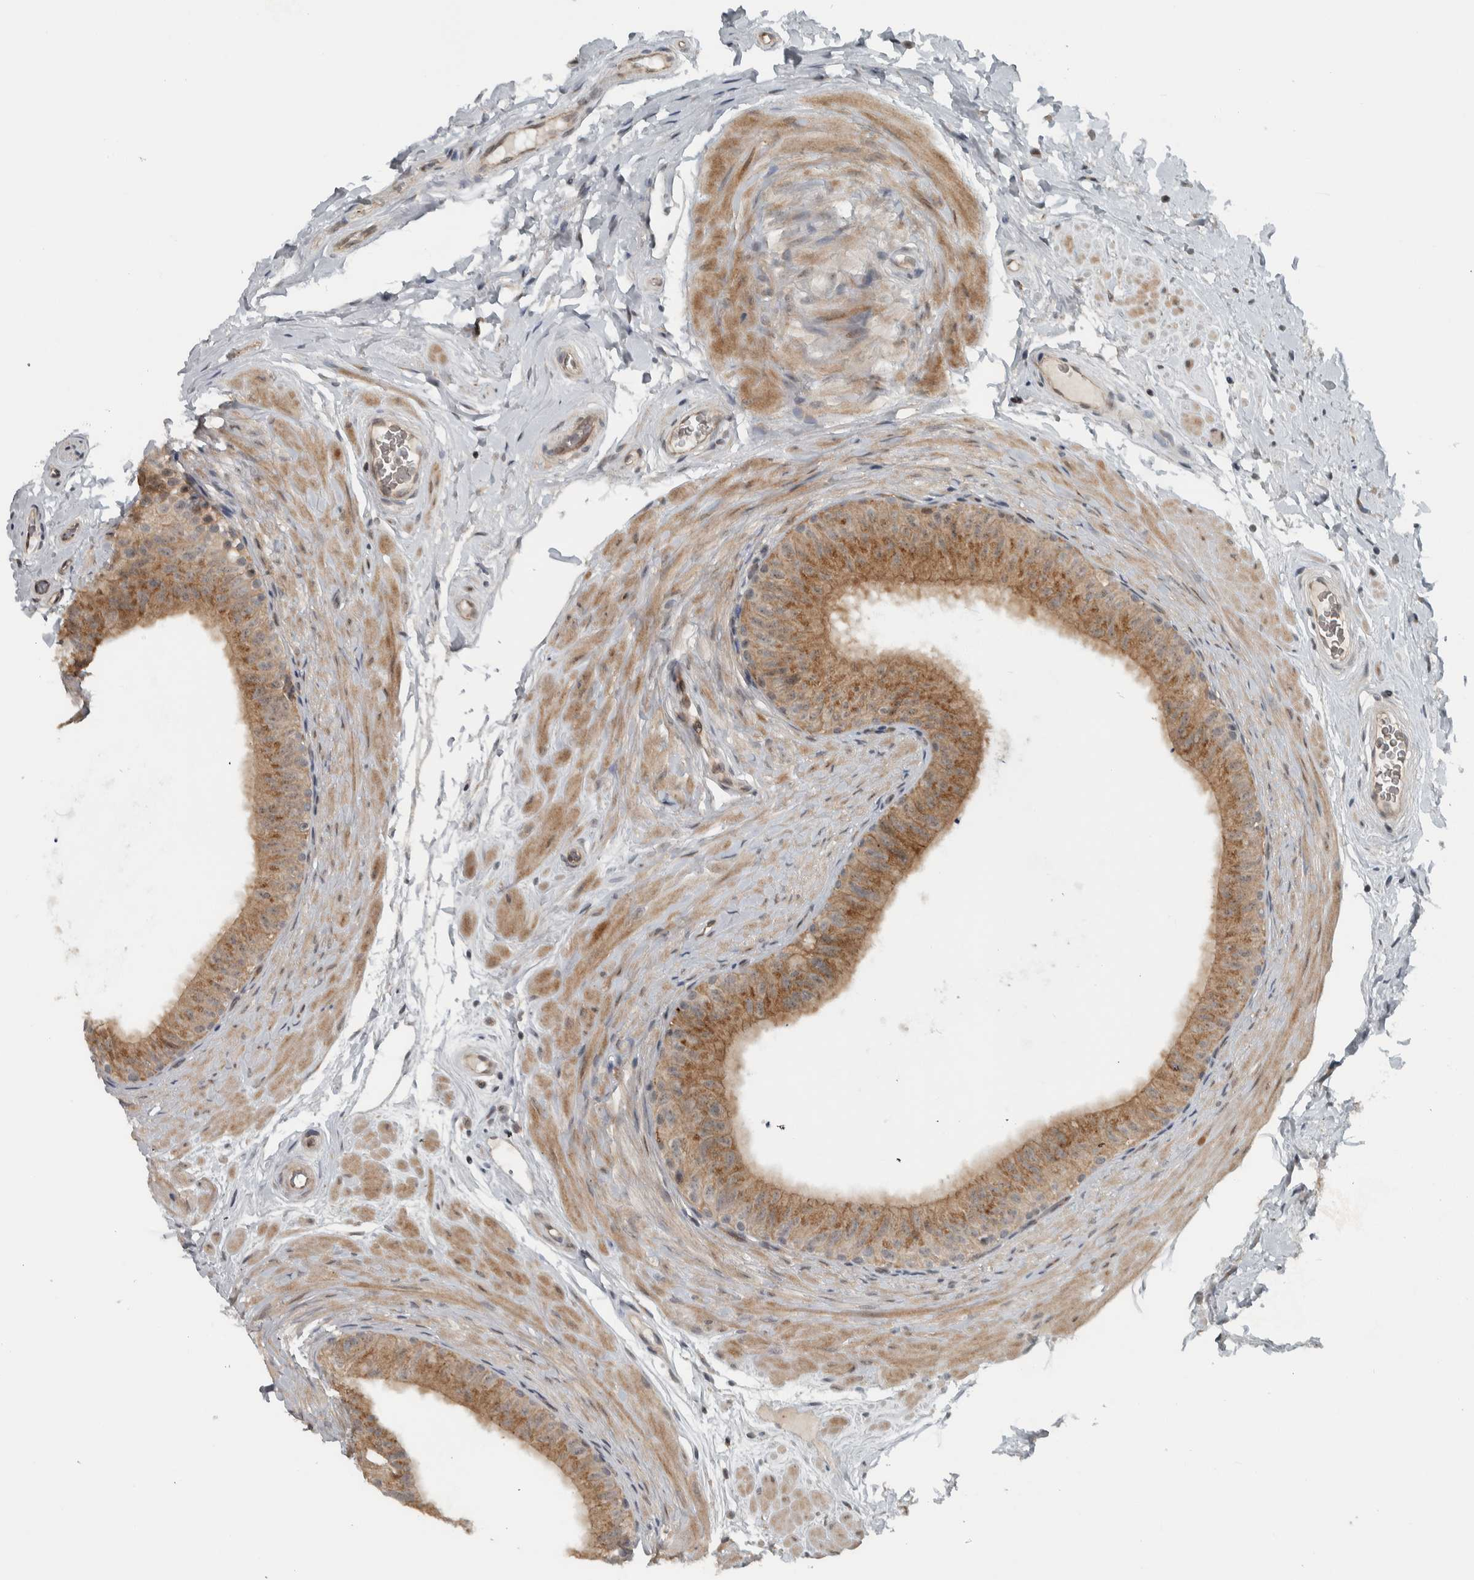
{"staining": {"intensity": "moderate", "quantity": ">75%", "location": "cytoplasmic/membranous"}, "tissue": "epididymis", "cell_type": "Glandular cells", "image_type": "normal", "snomed": [{"axis": "morphology", "description": "Normal tissue, NOS"}, {"axis": "topography", "description": "Epididymis"}], "caption": "IHC of unremarkable epididymis displays medium levels of moderate cytoplasmic/membranous staining in approximately >75% of glandular cells. (Brightfield microscopy of DAB IHC at high magnification).", "gene": "NAPG", "patient": {"sex": "male", "age": 34}}